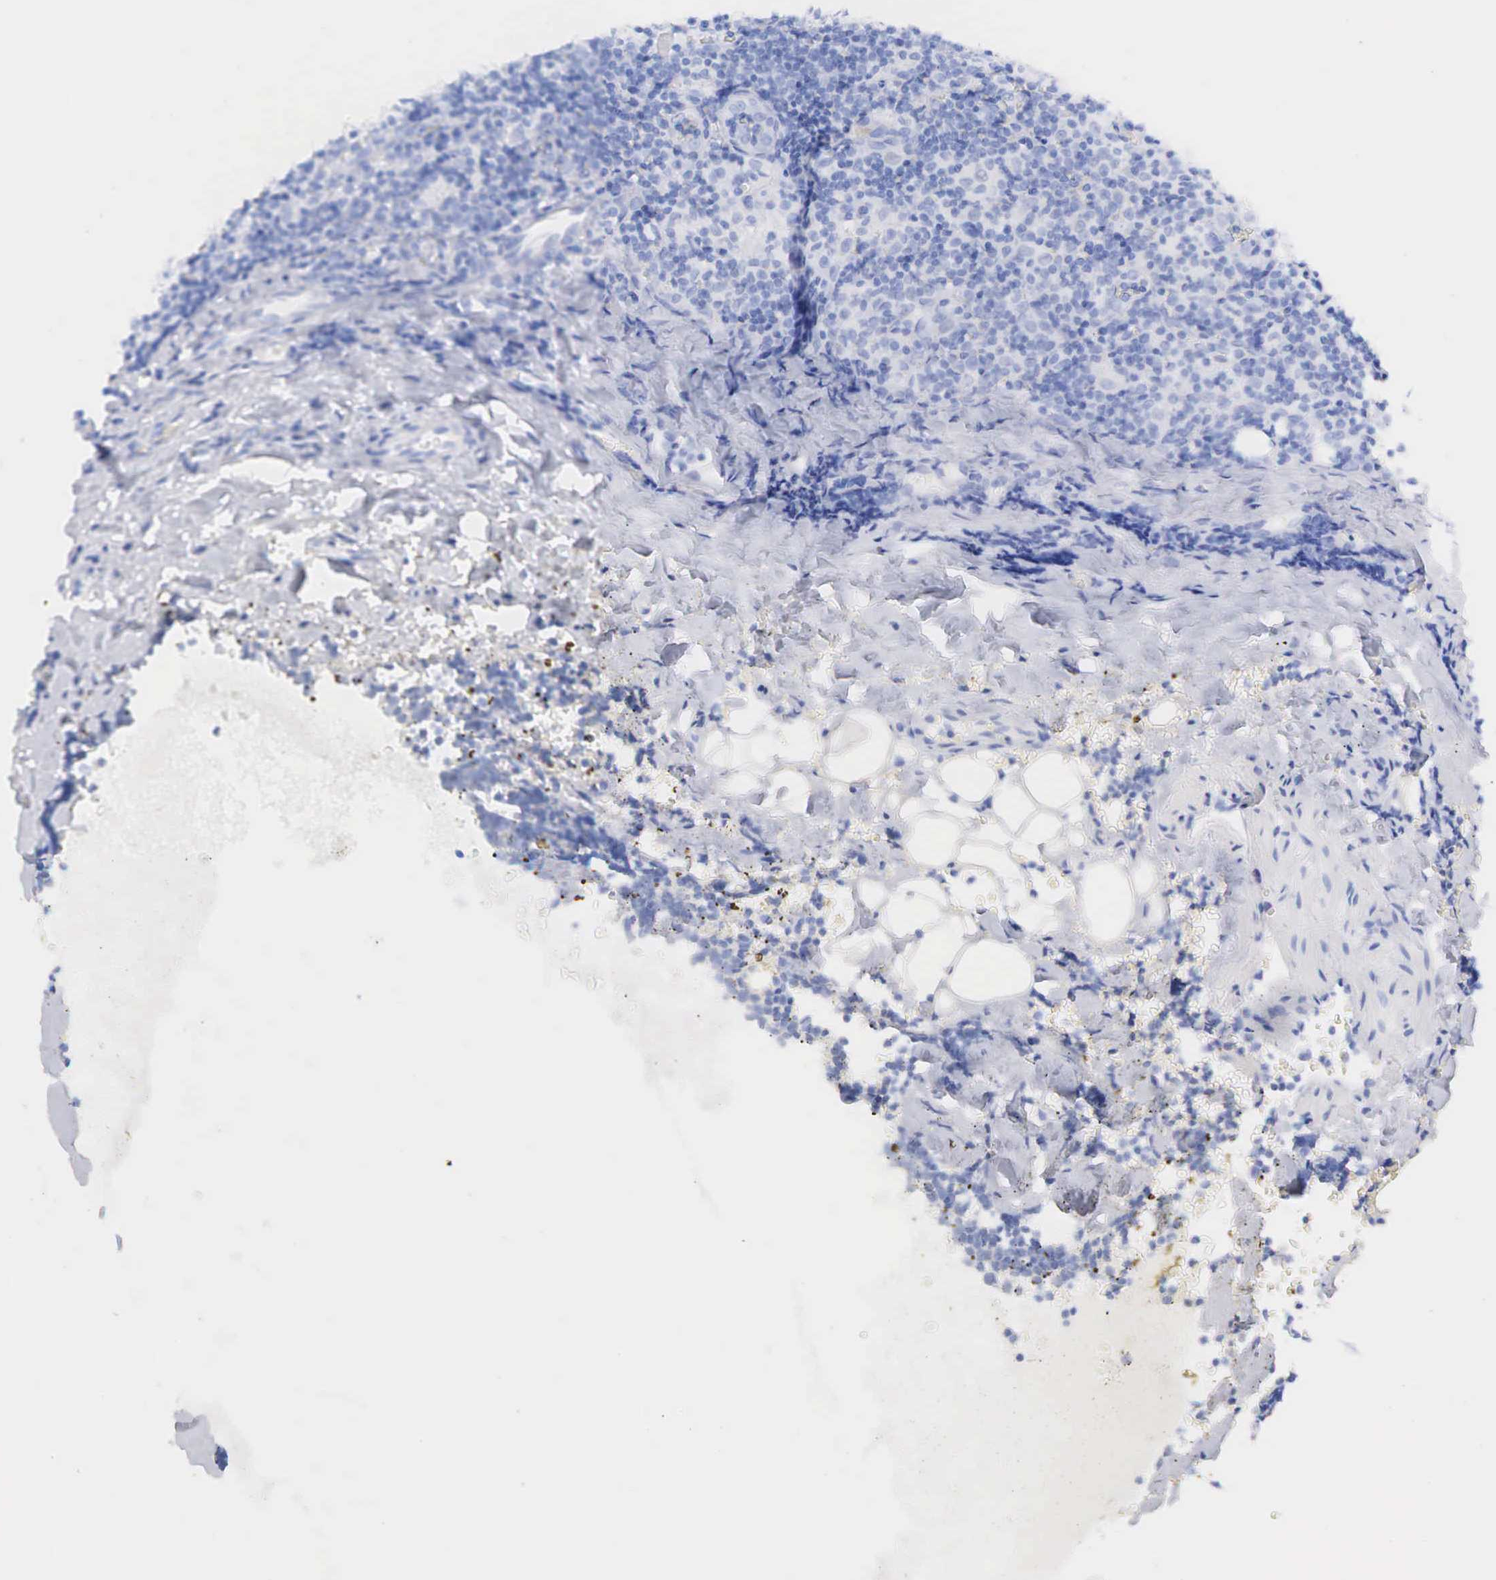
{"staining": {"intensity": "negative", "quantity": "none", "location": "none"}, "tissue": "lymphoma", "cell_type": "Tumor cells", "image_type": "cancer", "snomed": [{"axis": "morphology", "description": "Malignant lymphoma, non-Hodgkin's type, Low grade"}, {"axis": "topography", "description": "Lymph node"}], "caption": "Immunohistochemistry (IHC) image of malignant lymphoma, non-Hodgkin's type (low-grade) stained for a protein (brown), which exhibits no expression in tumor cells.", "gene": "KRT14", "patient": {"sex": "male", "age": 57}}